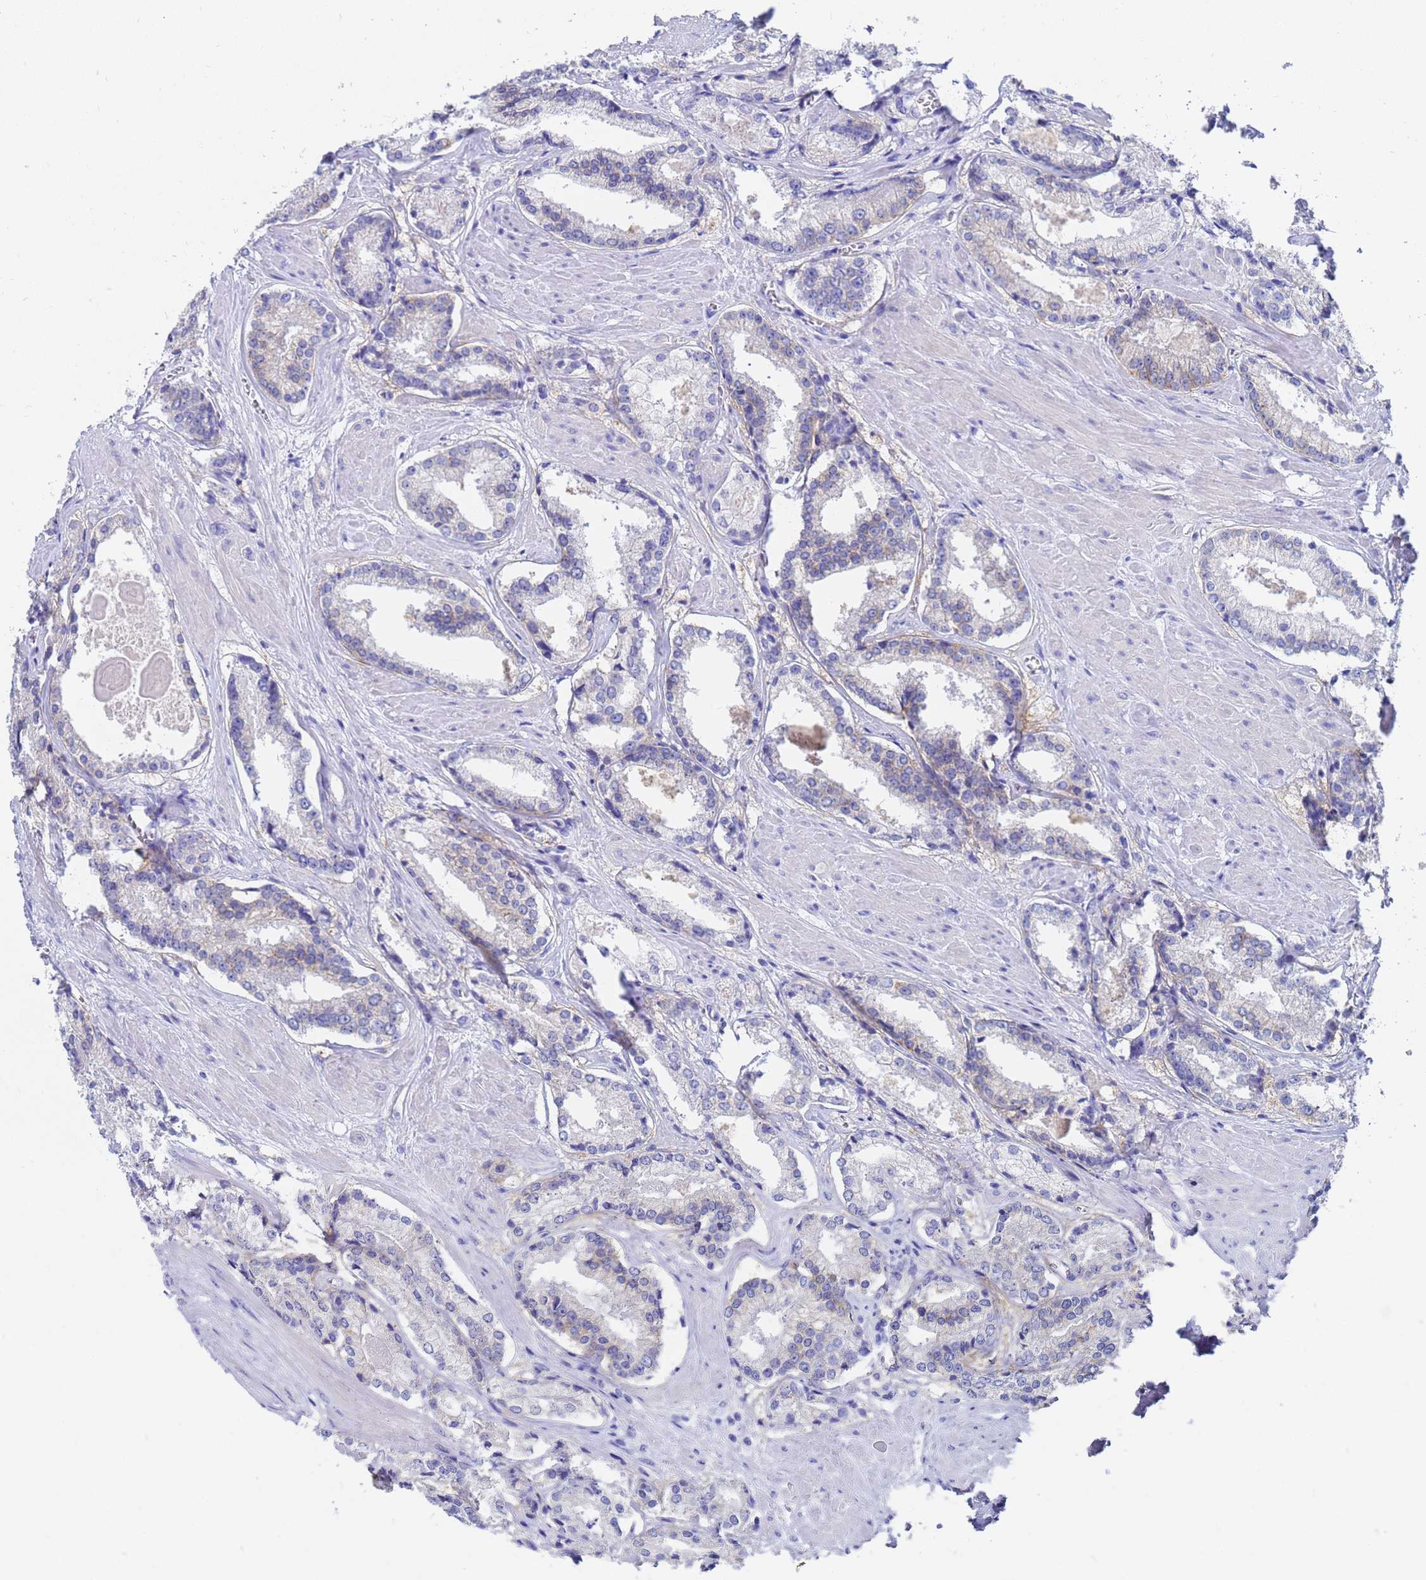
{"staining": {"intensity": "weak", "quantity": "<25%", "location": "cytoplasmic/membranous"}, "tissue": "prostate cancer", "cell_type": "Tumor cells", "image_type": "cancer", "snomed": [{"axis": "morphology", "description": "Adenocarcinoma, Low grade"}, {"axis": "topography", "description": "Prostate"}], "caption": "IHC histopathology image of neoplastic tissue: human prostate cancer (adenocarcinoma (low-grade)) stained with DAB (3,3'-diaminobenzidine) exhibits no significant protein positivity in tumor cells. (DAB immunohistochemistry with hematoxylin counter stain).", "gene": "C2orf72", "patient": {"sex": "male", "age": 54}}